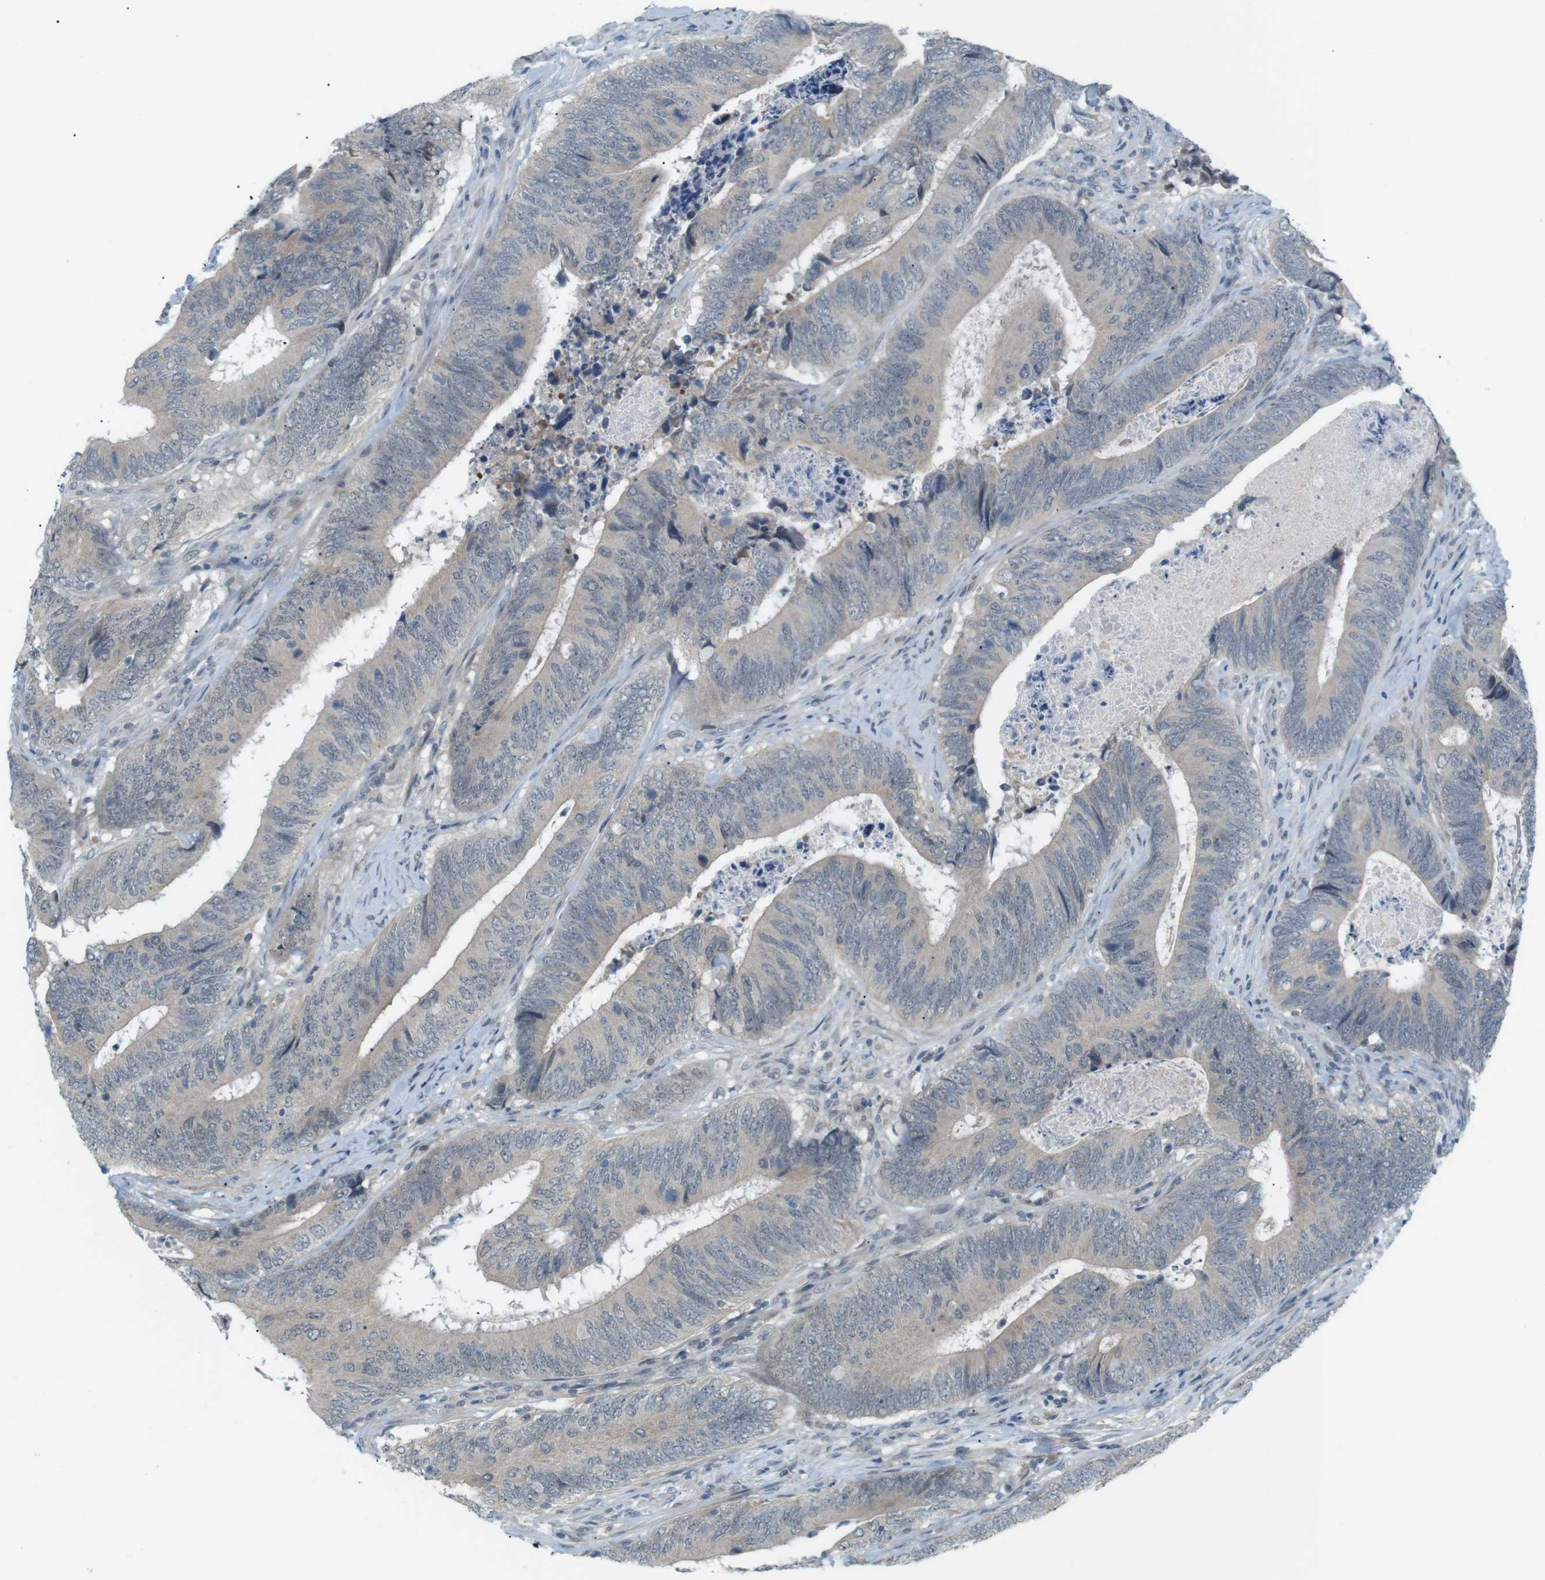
{"staining": {"intensity": "weak", "quantity": "<25%", "location": "cytoplasmic/membranous"}, "tissue": "colorectal cancer", "cell_type": "Tumor cells", "image_type": "cancer", "snomed": [{"axis": "morphology", "description": "Normal tissue, NOS"}, {"axis": "morphology", "description": "Adenocarcinoma, NOS"}, {"axis": "topography", "description": "Colon"}], "caption": "Colorectal cancer was stained to show a protein in brown. There is no significant expression in tumor cells. Brightfield microscopy of immunohistochemistry stained with DAB (3,3'-diaminobenzidine) (brown) and hematoxylin (blue), captured at high magnification.", "gene": "RTN3", "patient": {"sex": "male", "age": 56}}